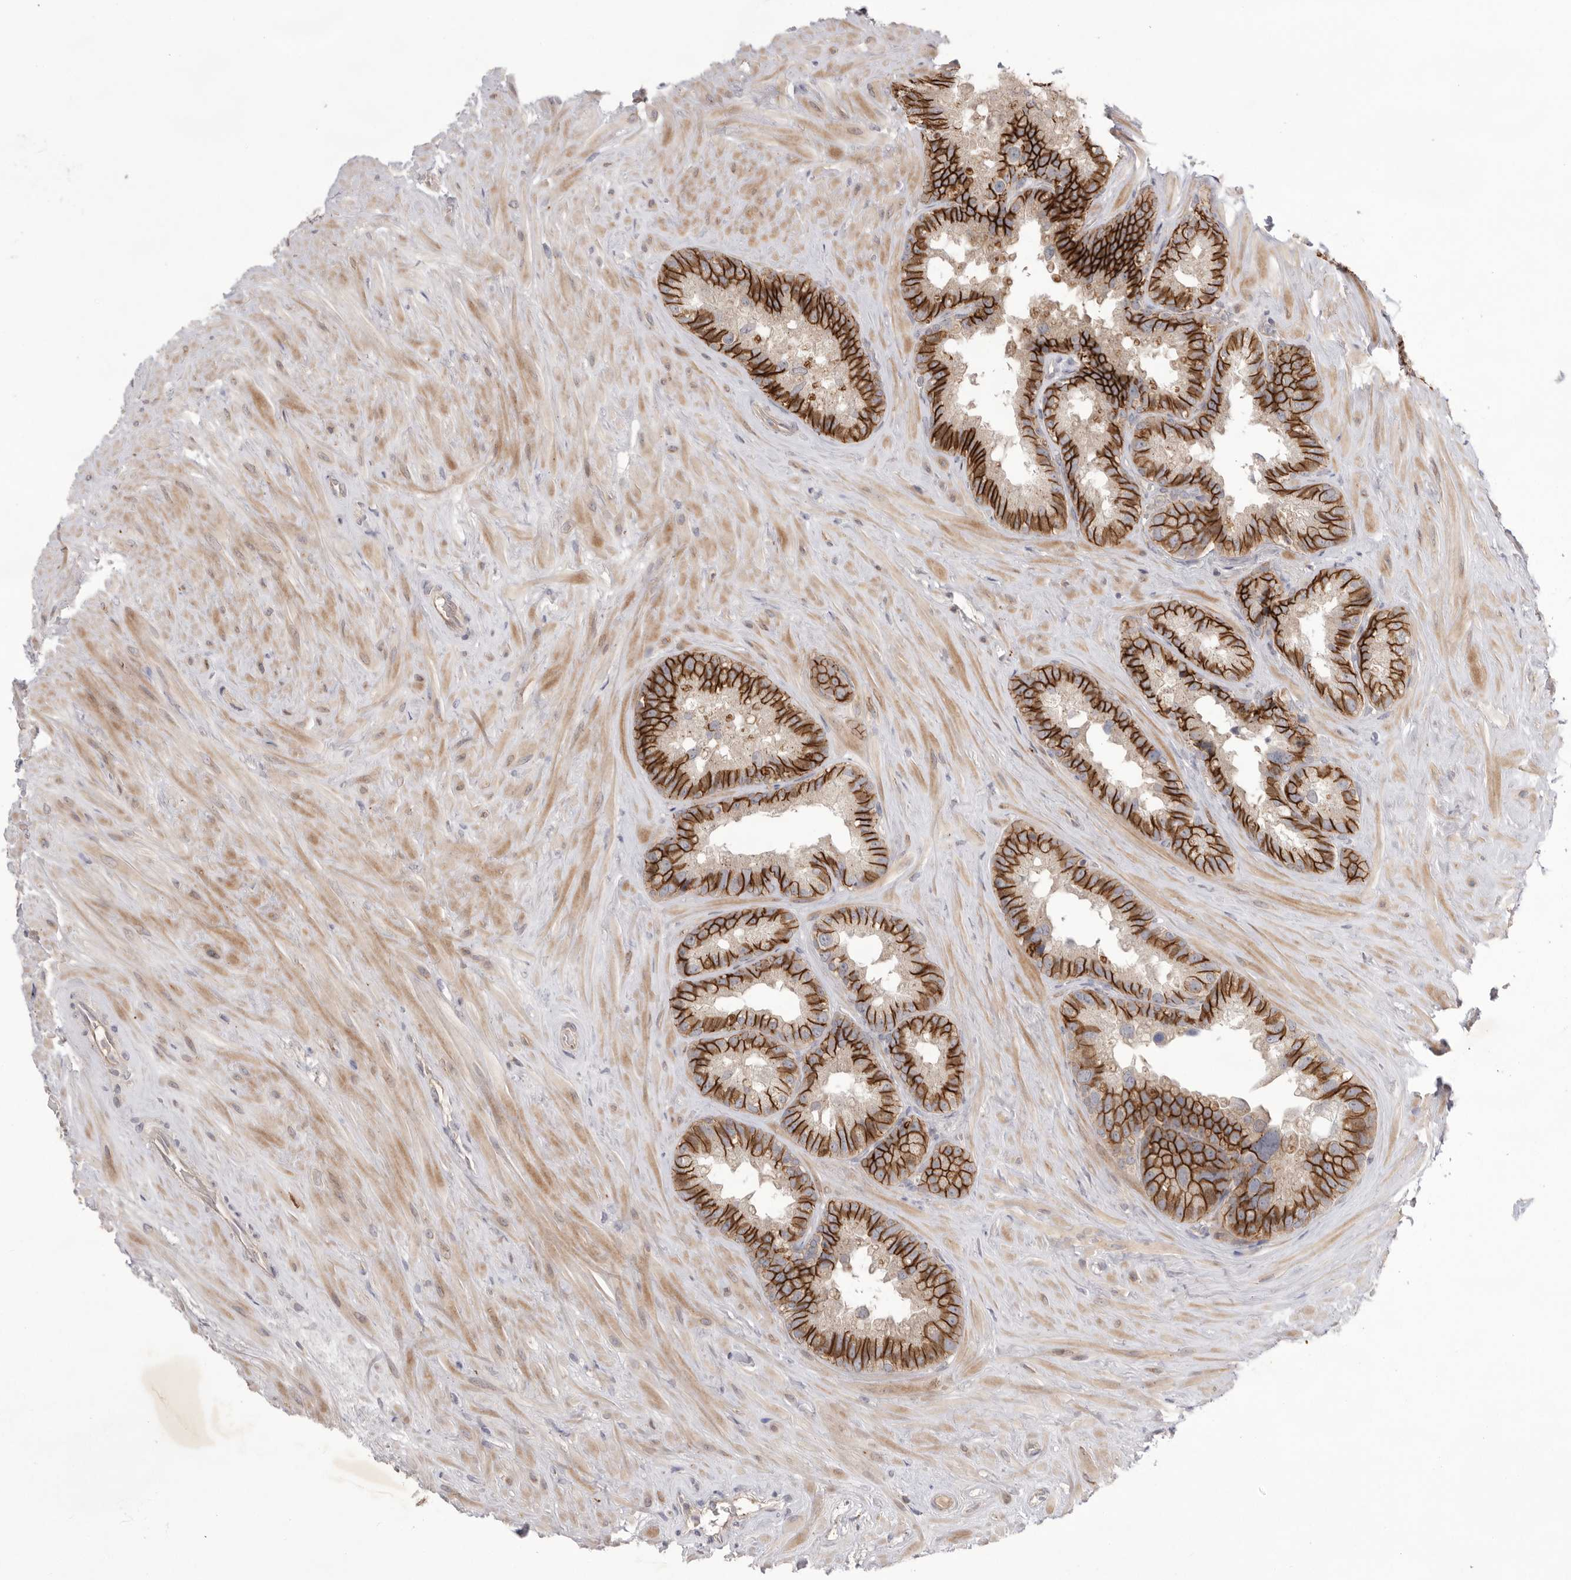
{"staining": {"intensity": "strong", "quantity": ">75%", "location": "cytoplasmic/membranous"}, "tissue": "seminal vesicle", "cell_type": "Glandular cells", "image_type": "normal", "snomed": [{"axis": "morphology", "description": "Normal tissue, NOS"}, {"axis": "topography", "description": "Seminal veicle"}], "caption": "This image demonstrates IHC staining of unremarkable seminal vesicle, with high strong cytoplasmic/membranous expression in approximately >75% of glandular cells.", "gene": "NRCAM", "patient": {"sex": "male", "age": 80}}